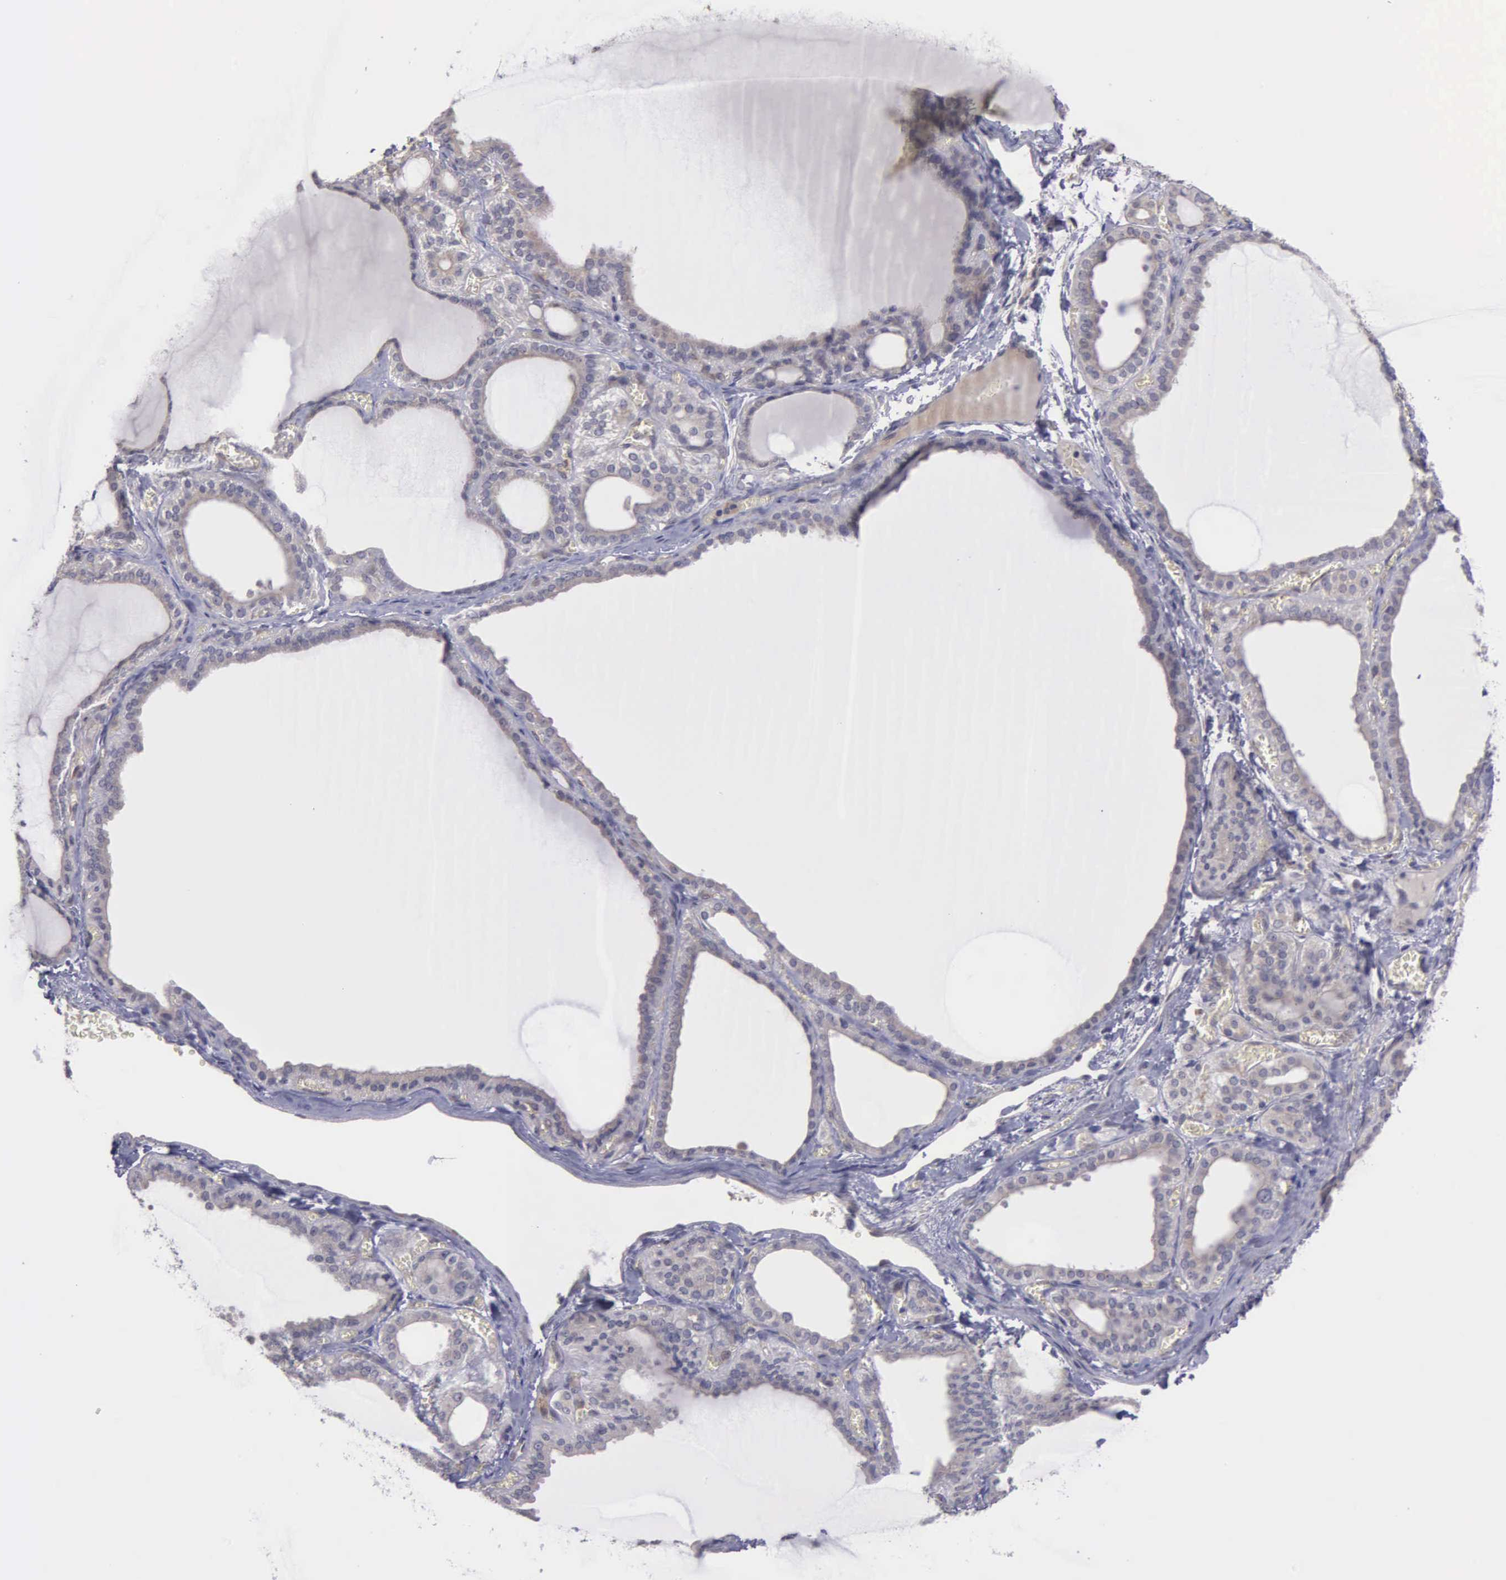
{"staining": {"intensity": "weak", "quantity": ">75%", "location": "cytoplasmic/membranous"}, "tissue": "thyroid gland", "cell_type": "Glandular cells", "image_type": "normal", "snomed": [{"axis": "morphology", "description": "Normal tissue, NOS"}, {"axis": "topography", "description": "Thyroid gland"}], "caption": "The micrograph shows immunohistochemical staining of unremarkable thyroid gland. There is weak cytoplasmic/membranous positivity is present in about >75% of glandular cells.", "gene": "RTL10", "patient": {"sex": "female", "age": 55}}